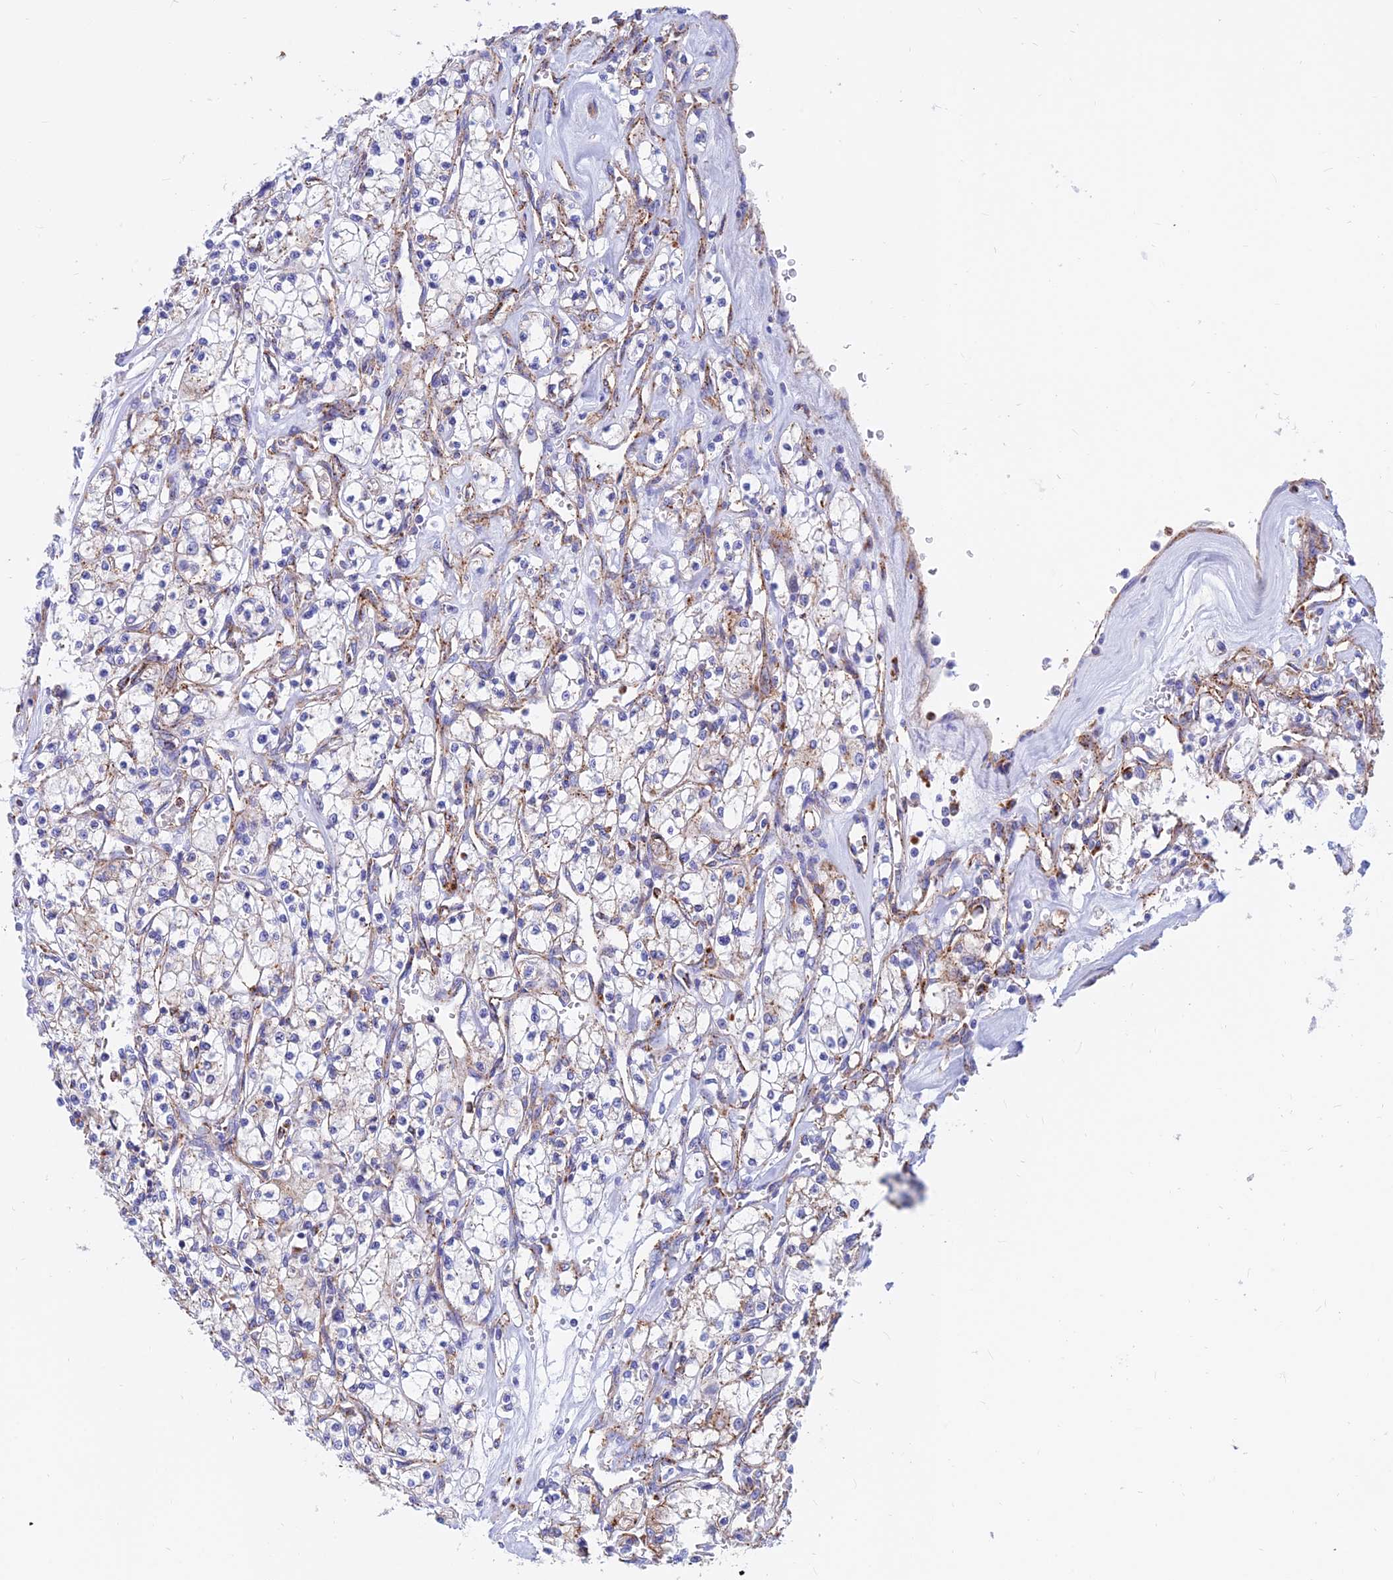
{"staining": {"intensity": "weak", "quantity": "25%-75%", "location": "cytoplasmic/membranous"}, "tissue": "renal cancer", "cell_type": "Tumor cells", "image_type": "cancer", "snomed": [{"axis": "morphology", "description": "Adenocarcinoma, NOS"}, {"axis": "topography", "description": "Kidney"}], "caption": "About 25%-75% of tumor cells in human renal adenocarcinoma reveal weak cytoplasmic/membranous protein staining as visualized by brown immunohistochemical staining.", "gene": "SPNS1", "patient": {"sex": "female", "age": 59}}